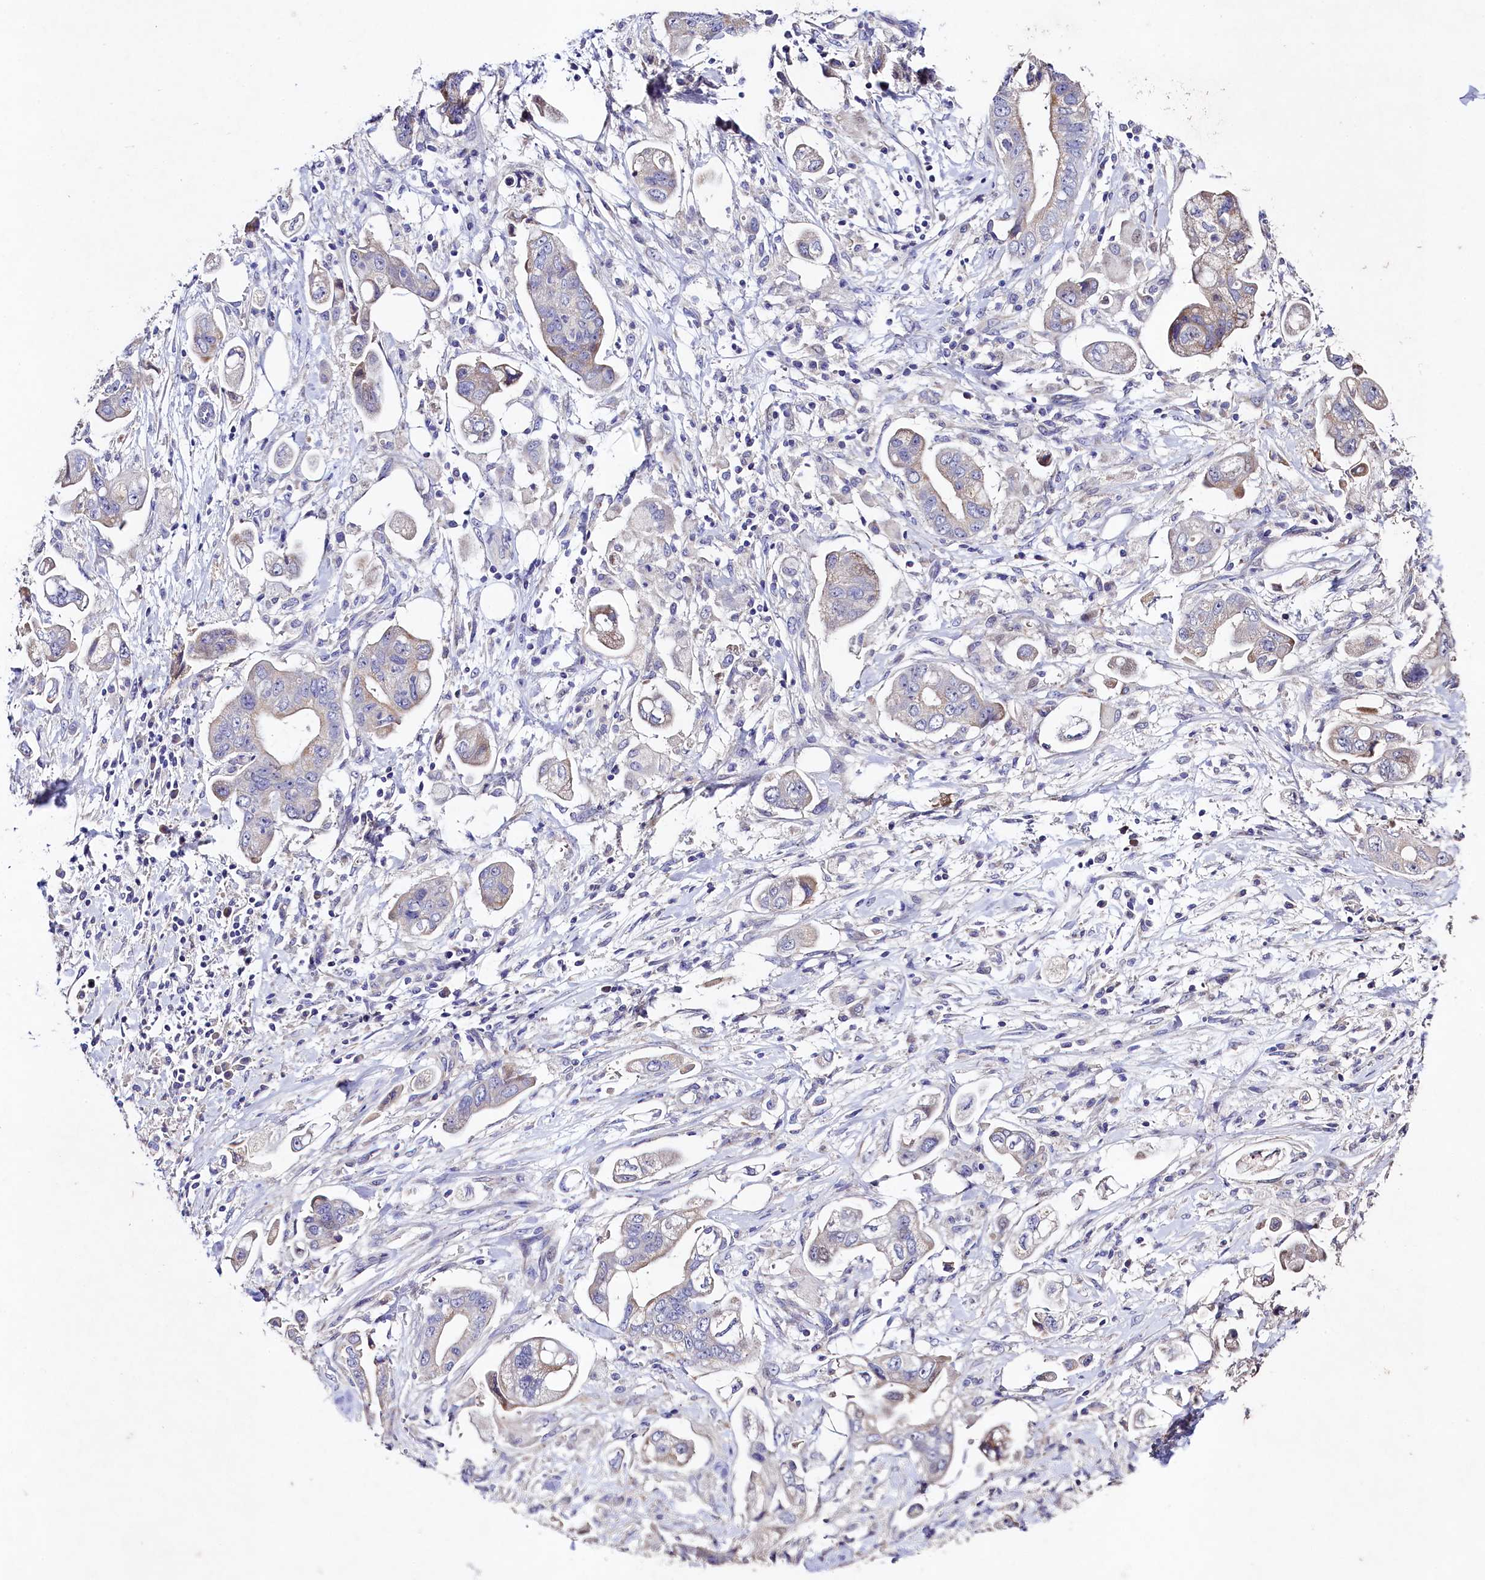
{"staining": {"intensity": "negative", "quantity": "none", "location": "none"}, "tissue": "stomach cancer", "cell_type": "Tumor cells", "image_type": "cancer", "snomed": [{"axis": "morphology", "description": "Adenocarcinoma, NOS"}, {"axis": "topography", "description": "Stomach"}], "caption": "High magnification brightfield microscopy of adenocarcinoma (stomach) stained with DAB (3,3'-diaminobenzidine) (brown) and counterstained with hematoxylin (blue): tumor cells show no significant expression. (DAB (3,3'-diaminobenzidine) immunohistochemistry, high magnification).", "gene": "FXYD6", "patient": {"sex": "male", "age": 62}}